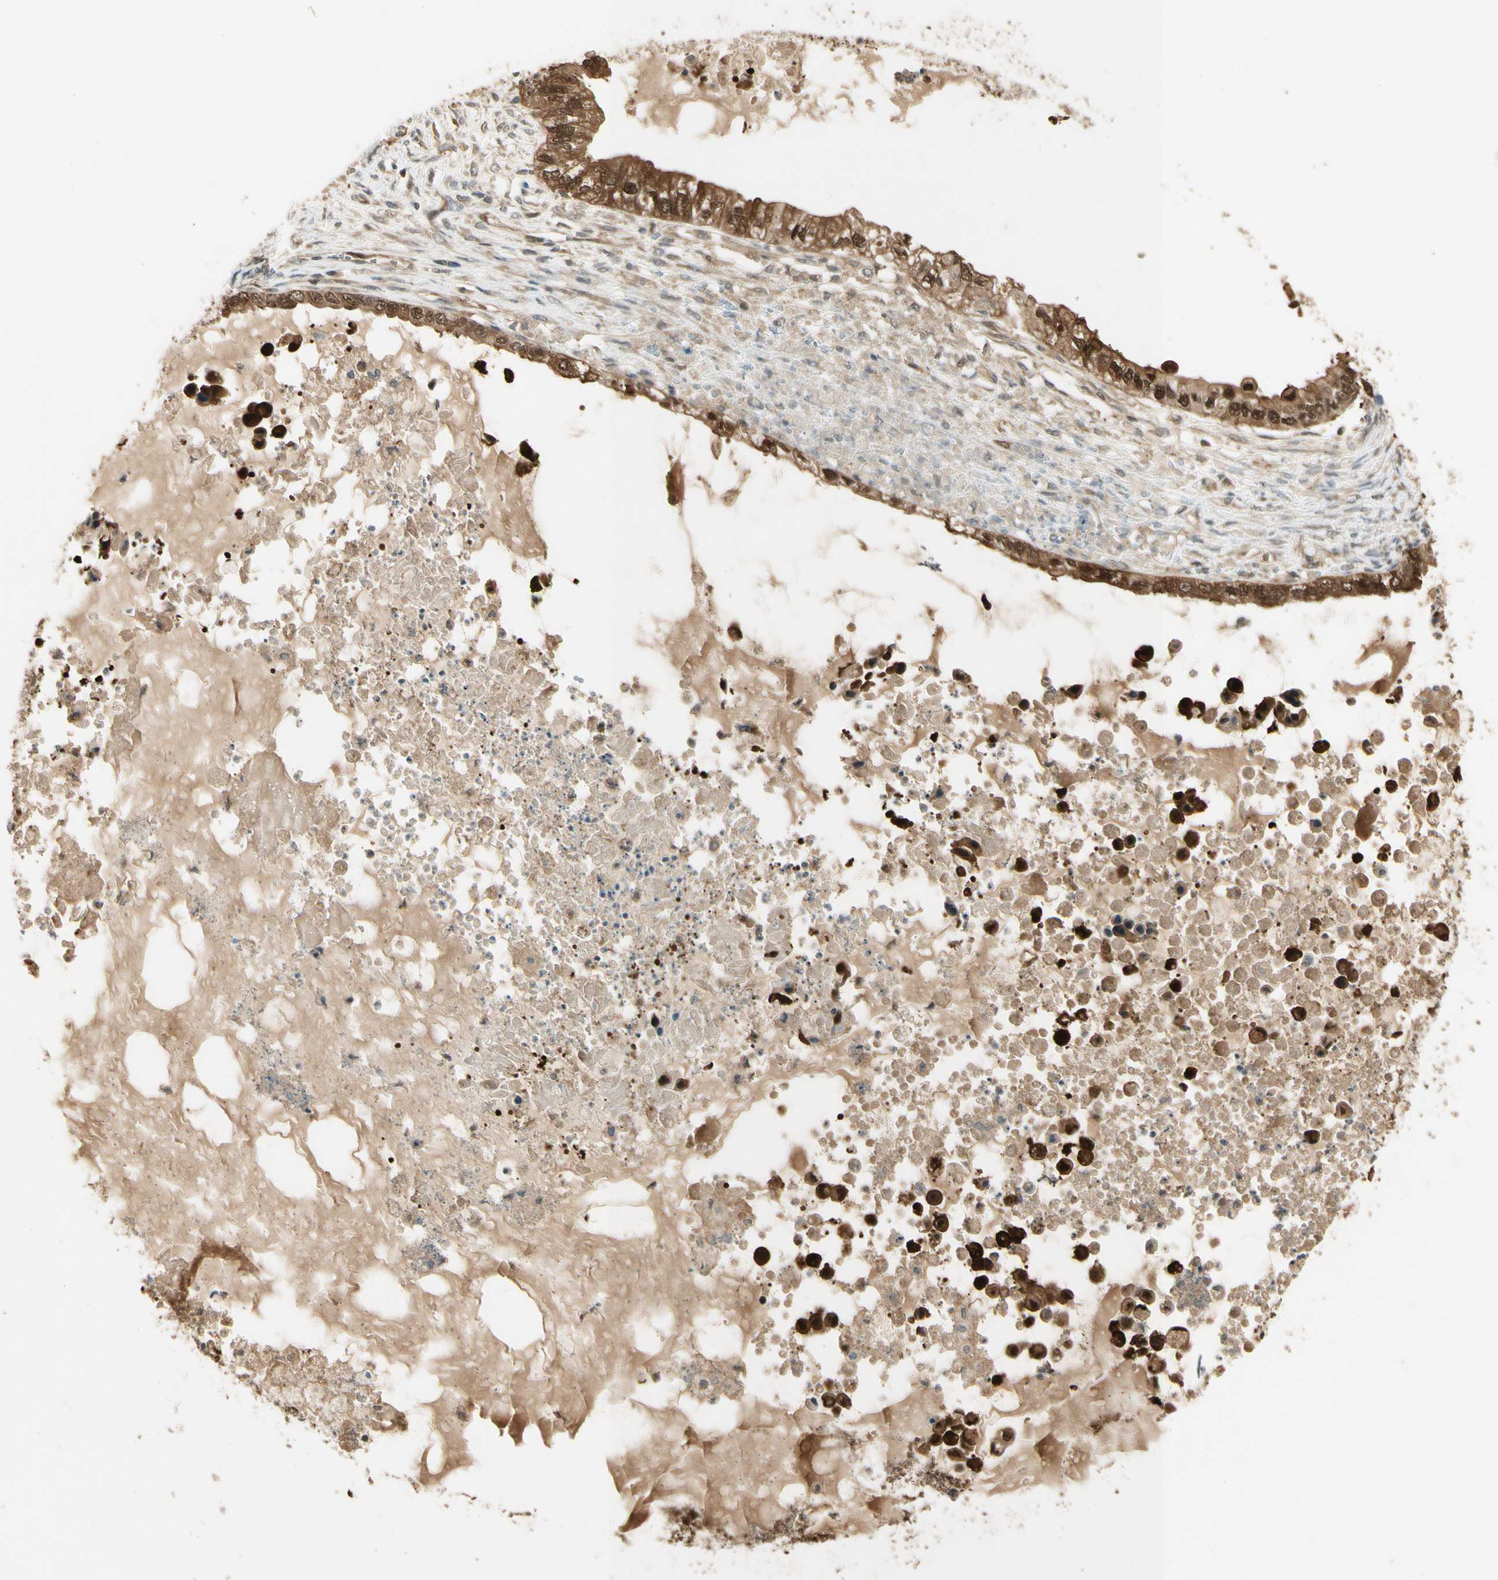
{"staining": {"intensity": "strong", "quantity": ">75%", "location": "cytoplasmic/membranous,nuclear"}, "tissue": "ovarian cancer", "cell_type": "Tumor cells", "image_type": "cancer", "snomed": [{"axis": "morphology", "description": "Cystadenocarcinoma, mucinous, NOS"}, {"axis": "topography", "description": "Ovary"}], "caption": "A high-resolution photomicrograph shows immunohistochemistry (IHC) staining of mucinous cystadenocarcinoma (ovarian), which reveals strong cytoplasmic/membranous and nuclear expression in about >75% of tumor cells.", "gene": "SERPINB6", "patient": {"sex": "female", "age": 80}}